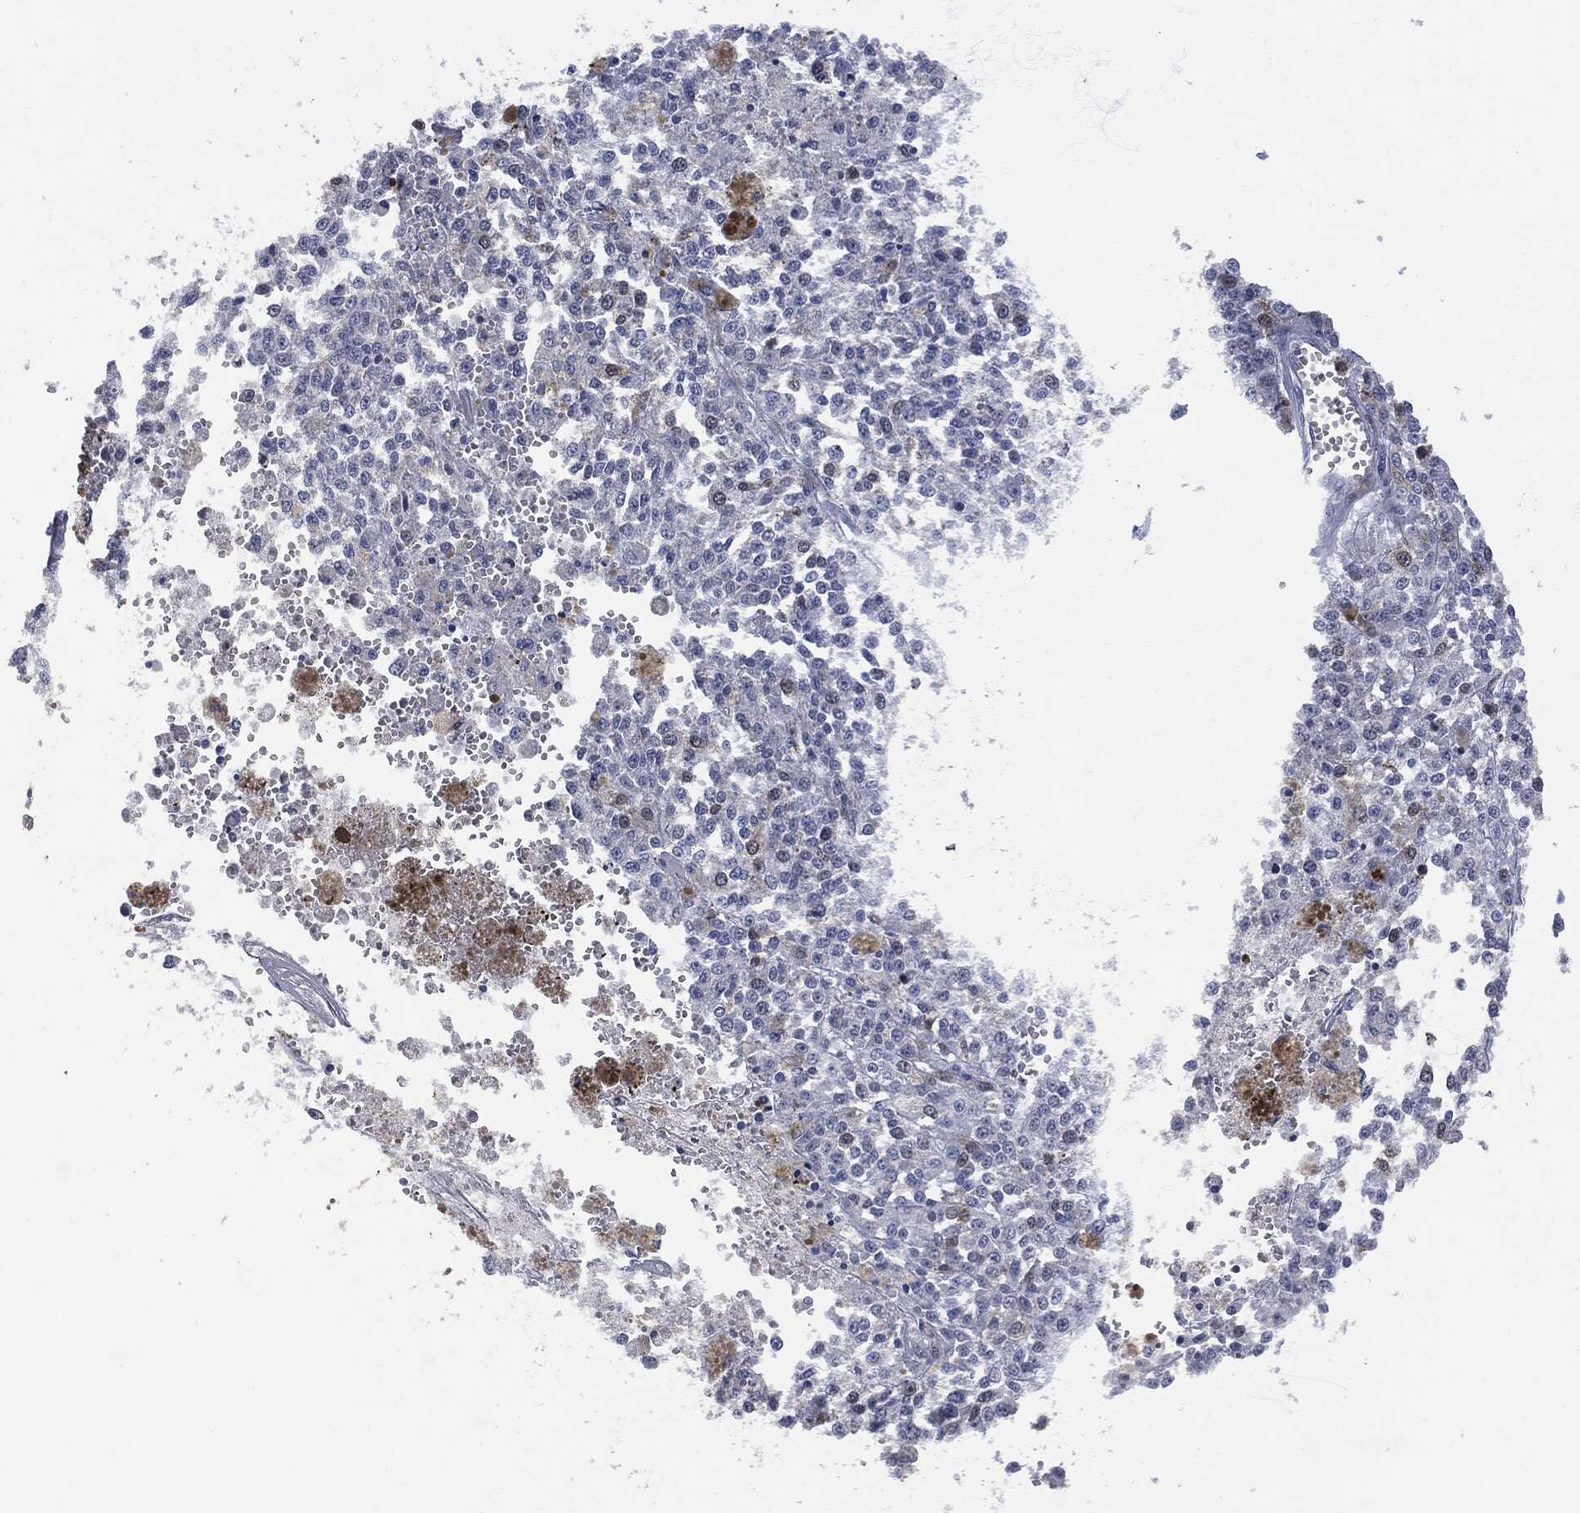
{"staining": {"intensity": "negative", "quantity": "none", "location": "none"}, "tissue": "melanoma", "cell_type": "Tumor cells", "image_type": "cancer", "snomed": [{"axis": "morphology", "description": "Malignant melanoma, Metastatic site"}, {"axis": "topography", "description": "Lymph node"}], "caption": "This is an immunohistochemistry image of melanoma. There is no staining in tumor cells.", "gene": "UBE2C", "patient": {"sex": "female", "age": 64}}